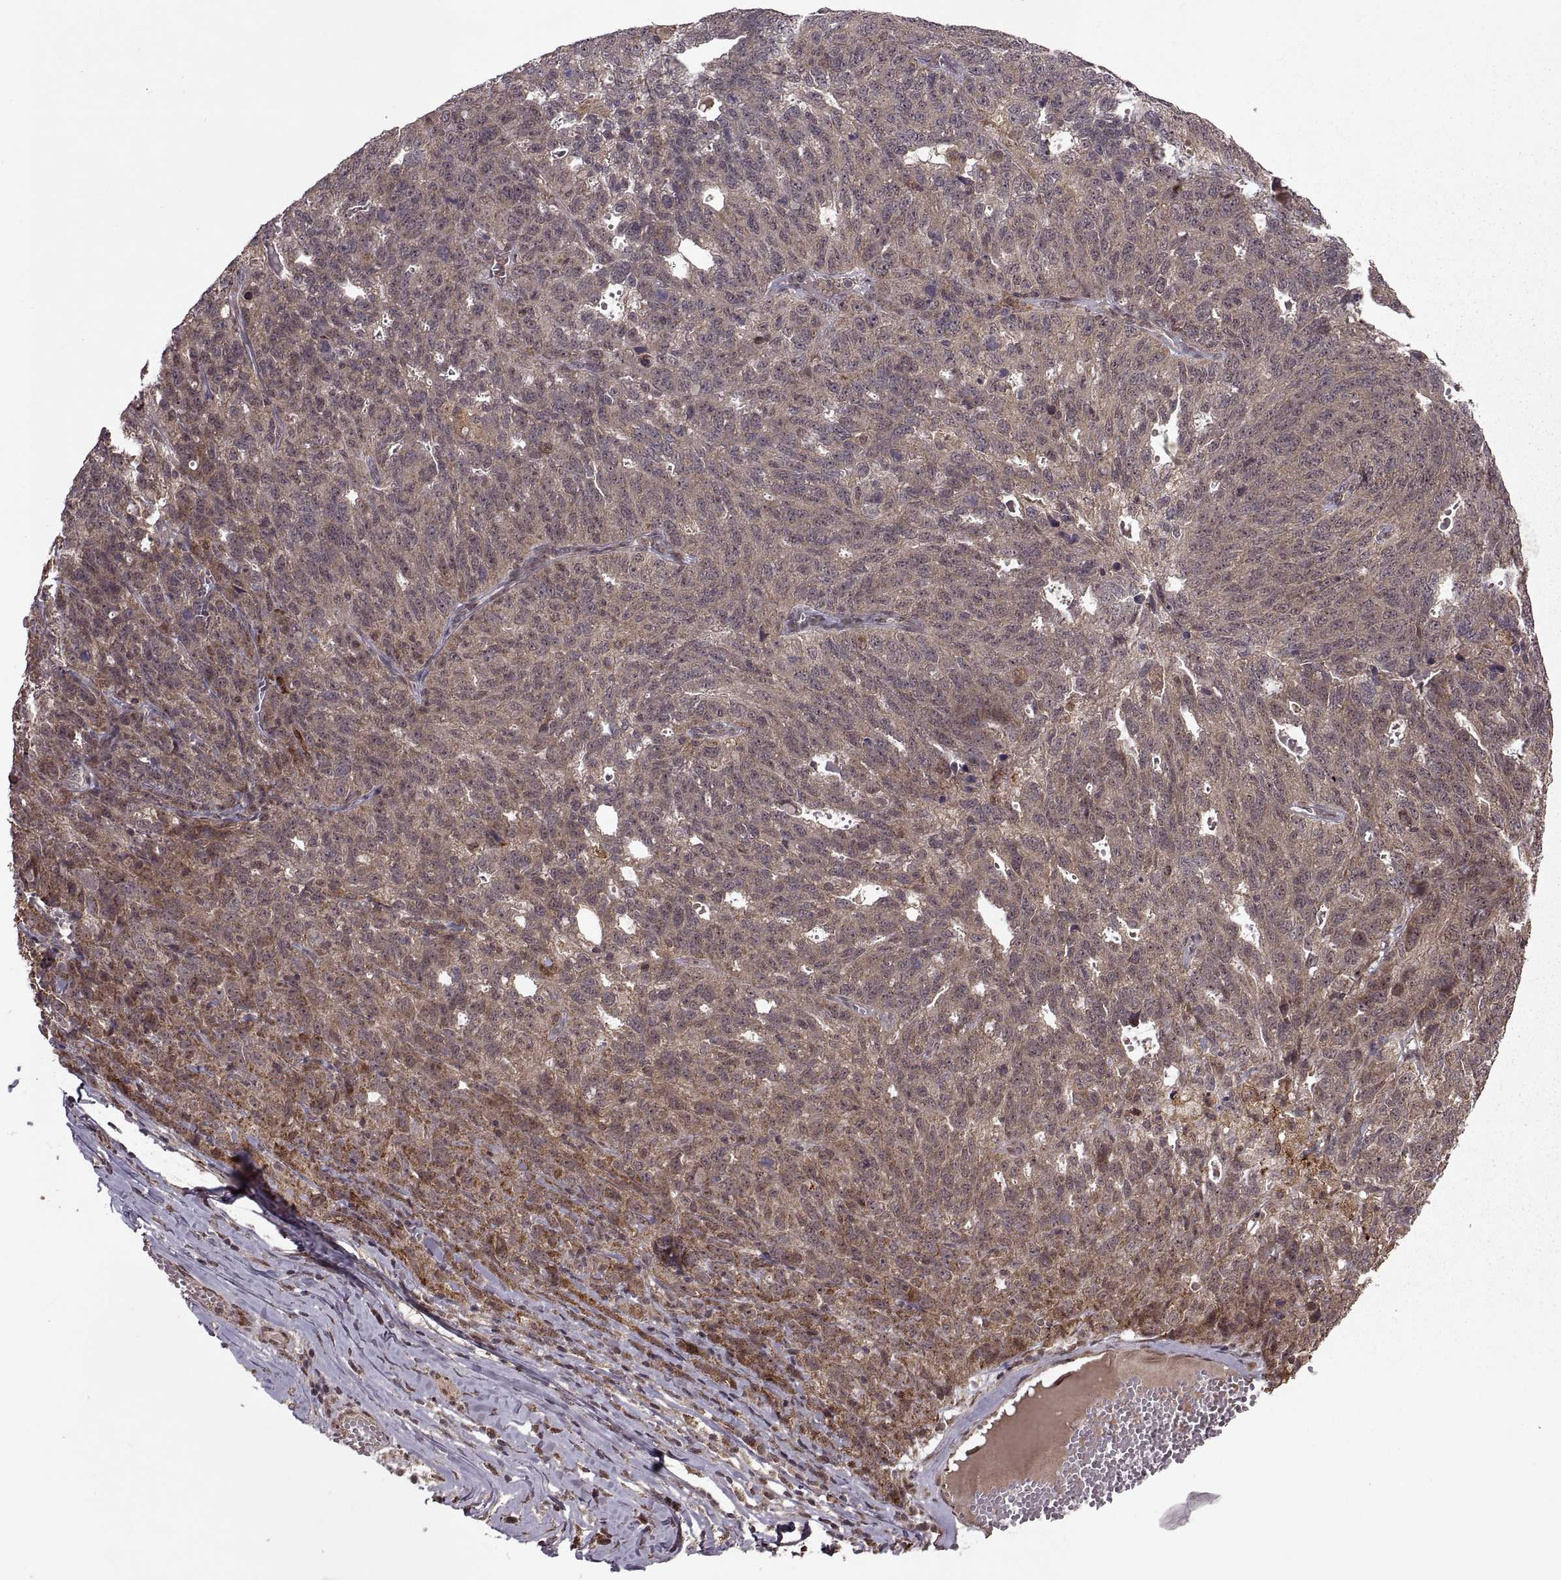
{"staining": {"intensity": "weak", "quantity": ">75%", "location": "cytoplasmic/membranous"}, "tissue": "ovarian cancer", "cell_type": "Tumor cells", "image_type": "cancer", "snomed": [{"axis": "morphology", "description": "Cystadenocarcinoma, serous, NOS"}, {"axis": "topography", "description": "Ovary"}], "caption": "Protein staining demonstrates weak cytoplasmic/membranous expression in about >75% of tumor cells in serous cystadenocarcinoma (ovarian).", "gene": "PTOV1", "patient": {"sex": "female", "age": 71}}